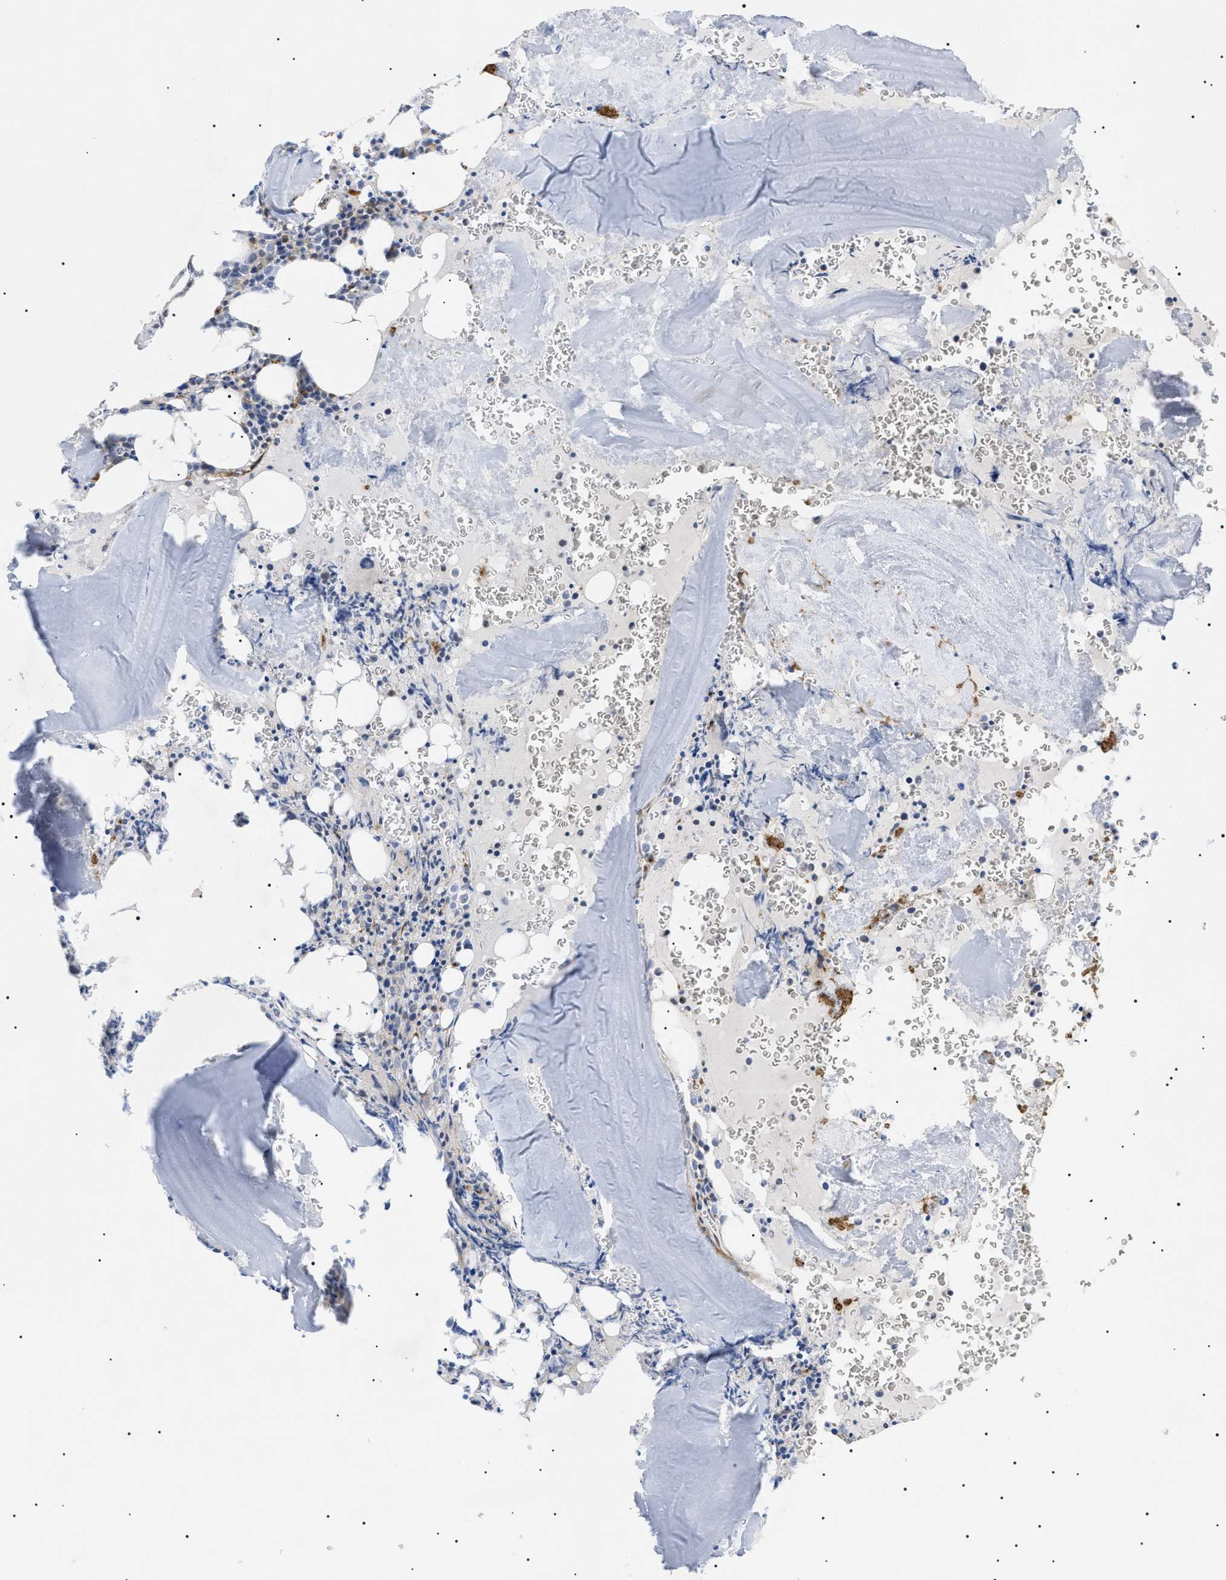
{"staining": {"intensity": "weak", "quantity": "<25%", "location": "cytoplasmic/membranous"}, "tissue": "bone marrow", "cell_type": "Hematopoietic cells", "image_type": "normal", "snomed": [{"axis": "morphology", "description": "Normal tissue, NOS"}, {"axis": "morphology", "description": "Inflammation, NOS"}, {"axis": "topography", "description": "Bone marrow"}], "caption": "Immunohistochemistry (IHC) histopathology image of normal bone marrow stained for a protein (brown), which displays no staining in hematopoietic cells.", "gene": "SFXN5", "patient": {"sex": "male", "age": 73}}